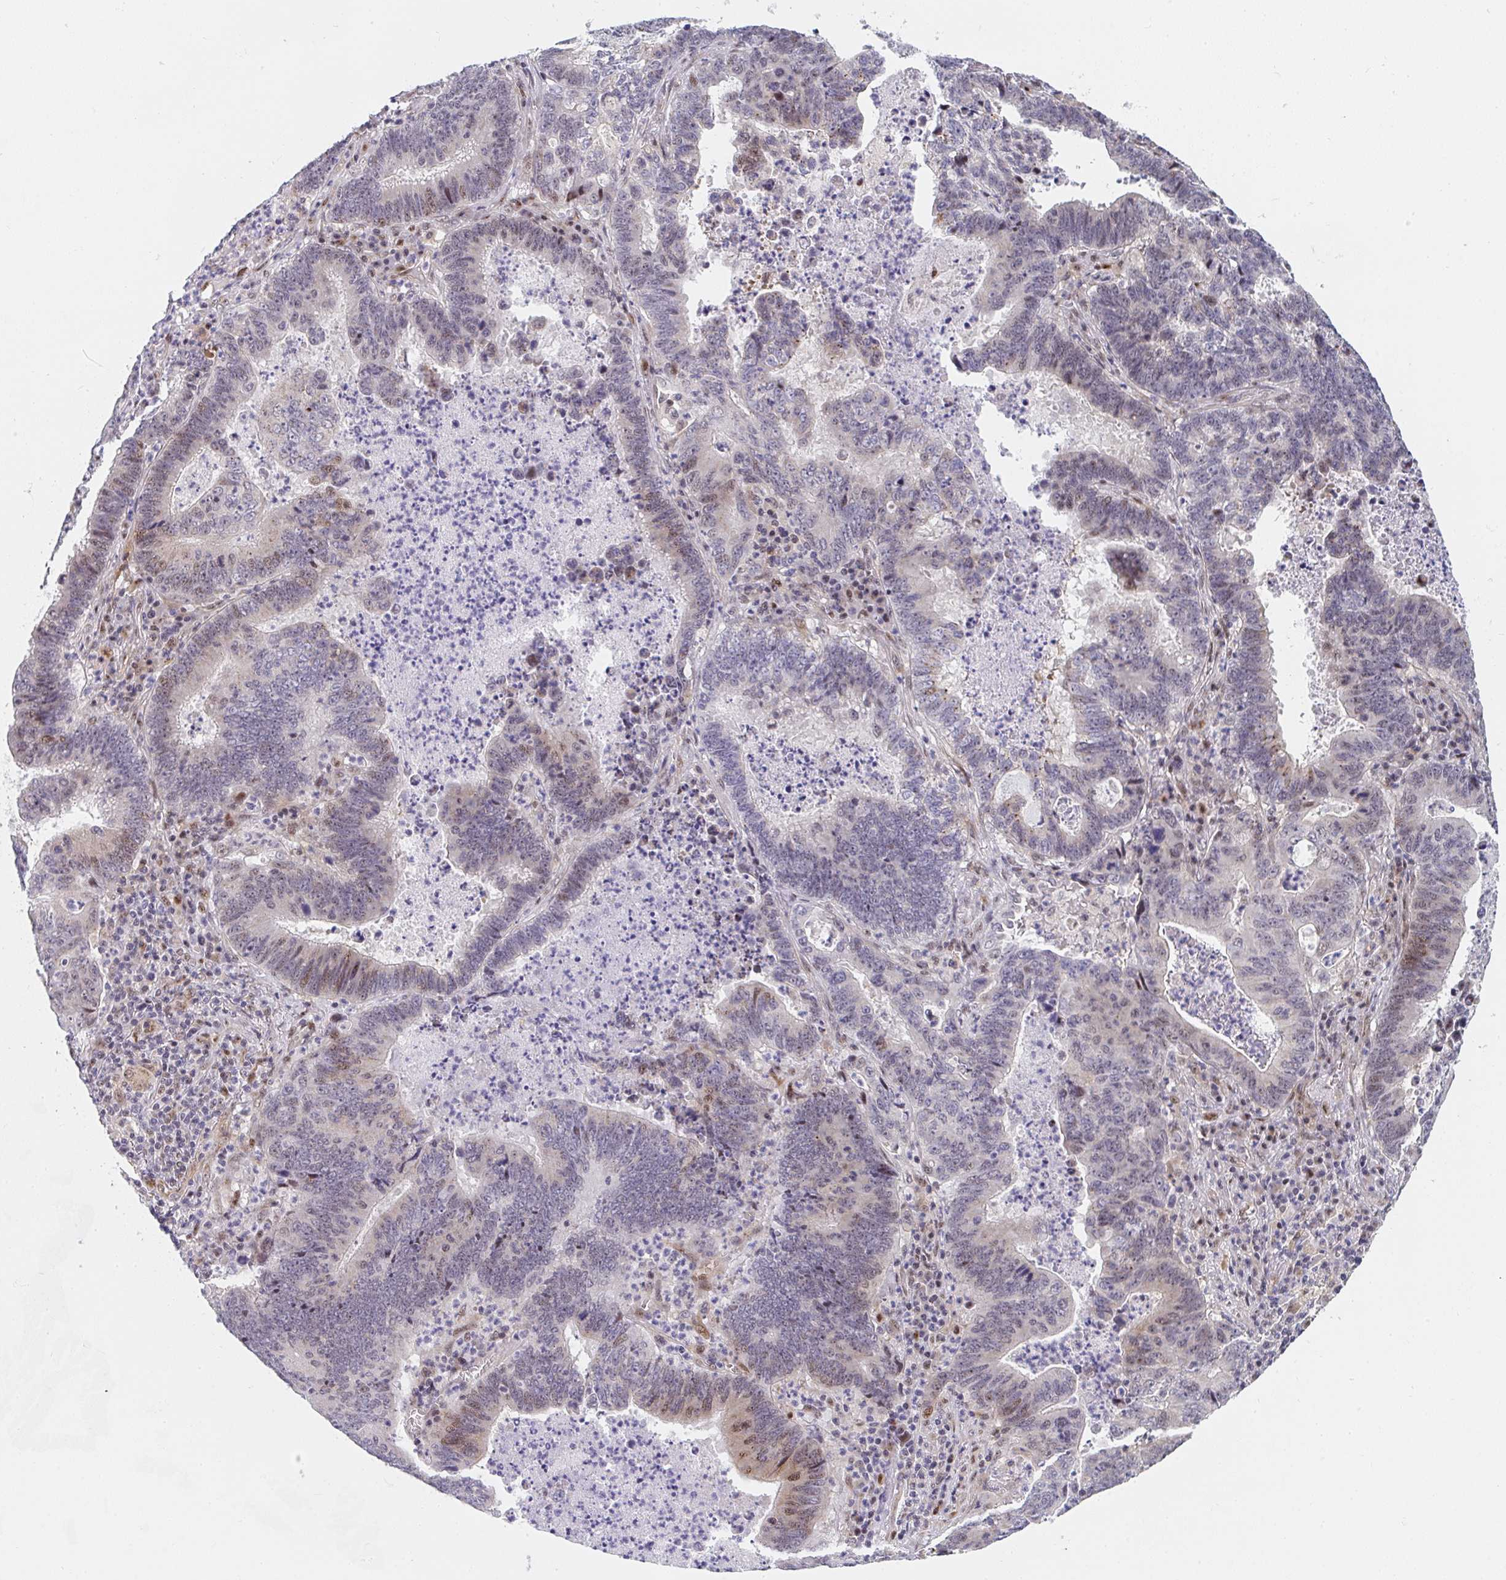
{"staining": {"intensity": "moderate", "quantity": "<25%", "location": "nuclear"}, "tissue": "lung cancer", "cell_type": "Tumor cells", "image_type": "cancer", "snomed": [{"axis": "morphology", "description": "Aneuploidy"}, {"axis": "morphology", "description": "Adenocarcinoma, NOS"}, {"axis": "morphology", "description": "Adenocarcinoma primary or metastatic"}, {"axis": "topography", "description": "Lung"}], "caption": "Human adenocarcinoma (lung) stained with a brown dye reveals moderate nuclear positive expression in approximately <25% of tumor cells.", "gene": "ZIC3", "patient": {"sex": "female", "age": 75}}